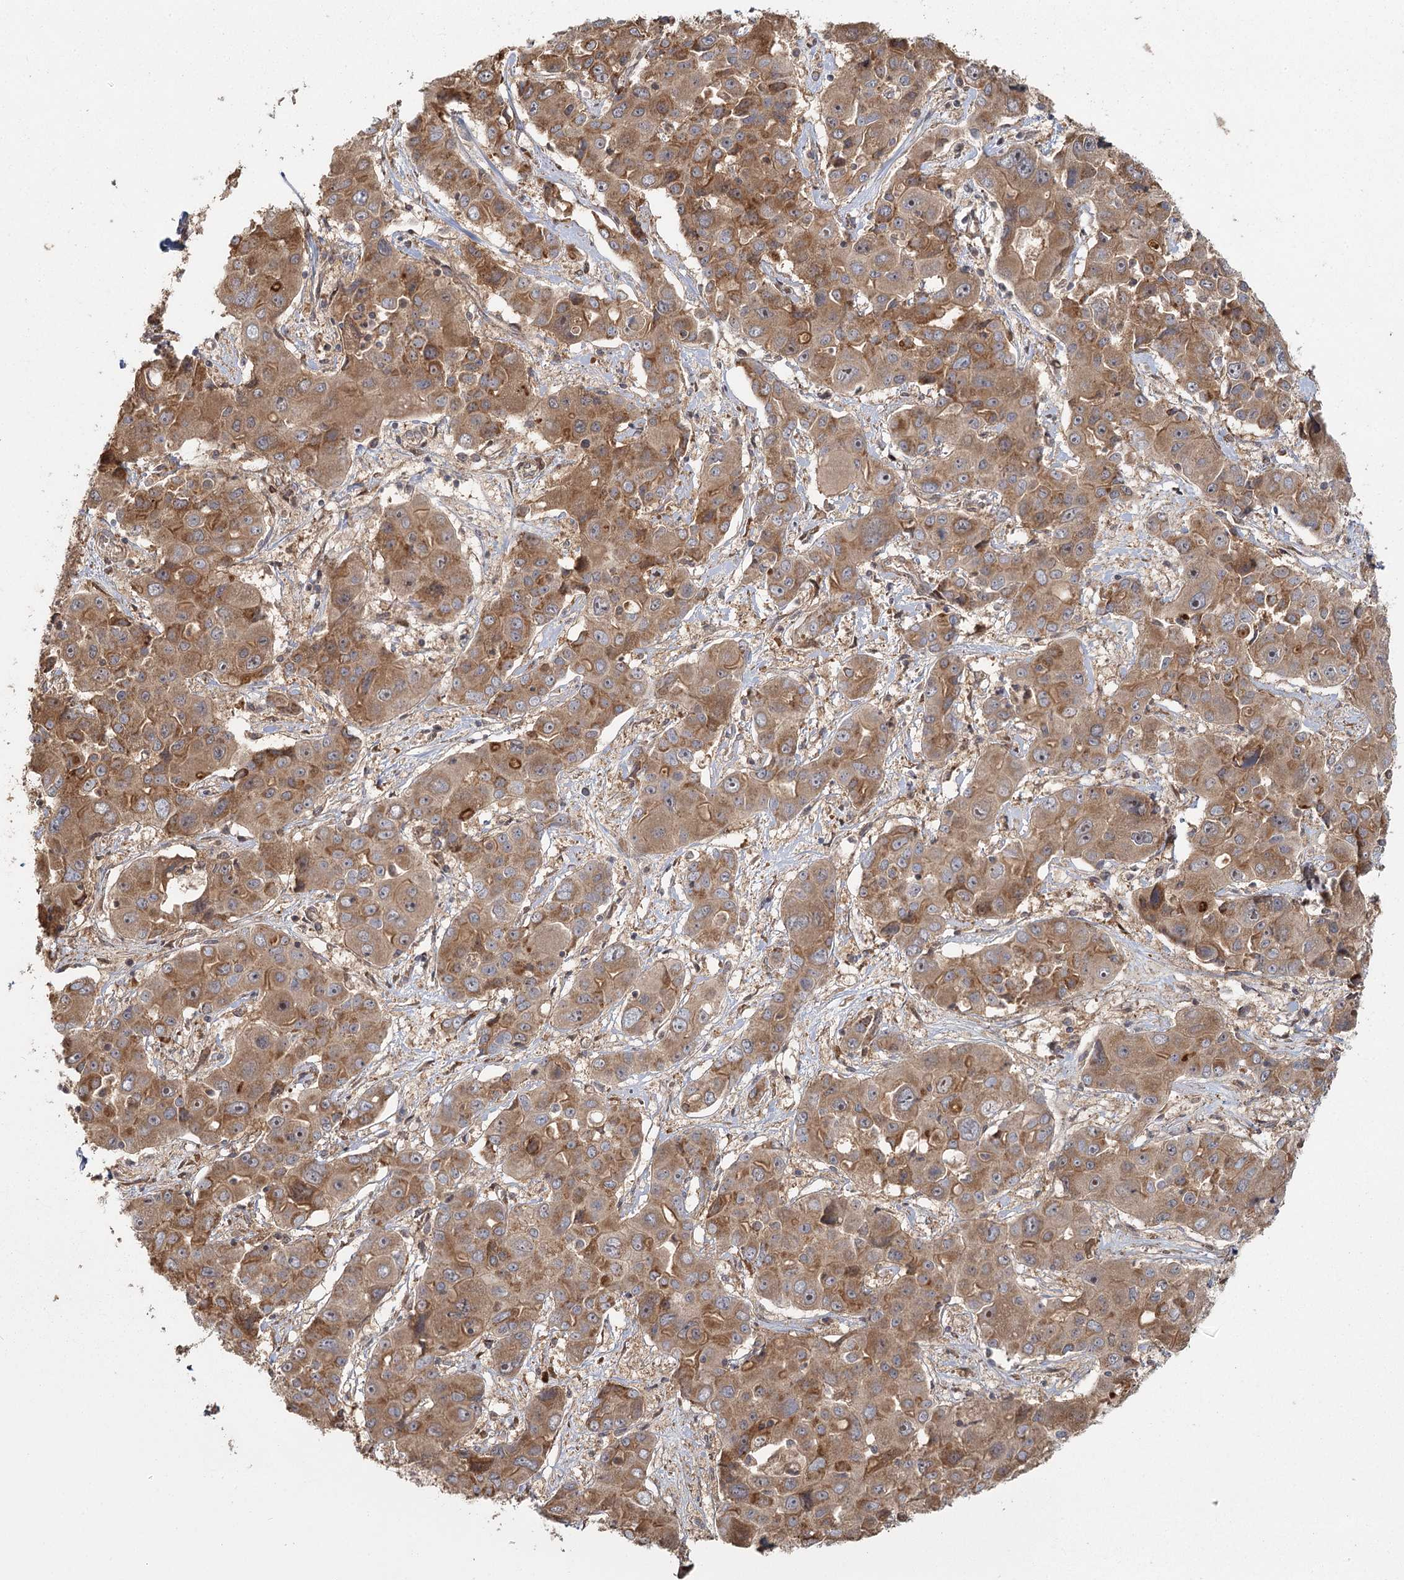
{"staining": {"intensity": "moderate", "quantity": ">75%", "location": "cytoplasmic/membranous"}, "tissue": "liver cancer", "cell_type": "Tumor cells", "image_type": "cancer", "snomed": [{"axis": "morphology", "description": "Cholangiocarcinoma"}, {"axis": "topography", "description": "Liver"}], "caption": "Immunohistochemical staining of cholangiocarcinoma (liver) reveals medium levels of moderate cytoplasmic/membranous protein staining in about >75% of tumor cells.", "gene": "RAPGEF6", "patient": {"sex": "male", "age": 67}}